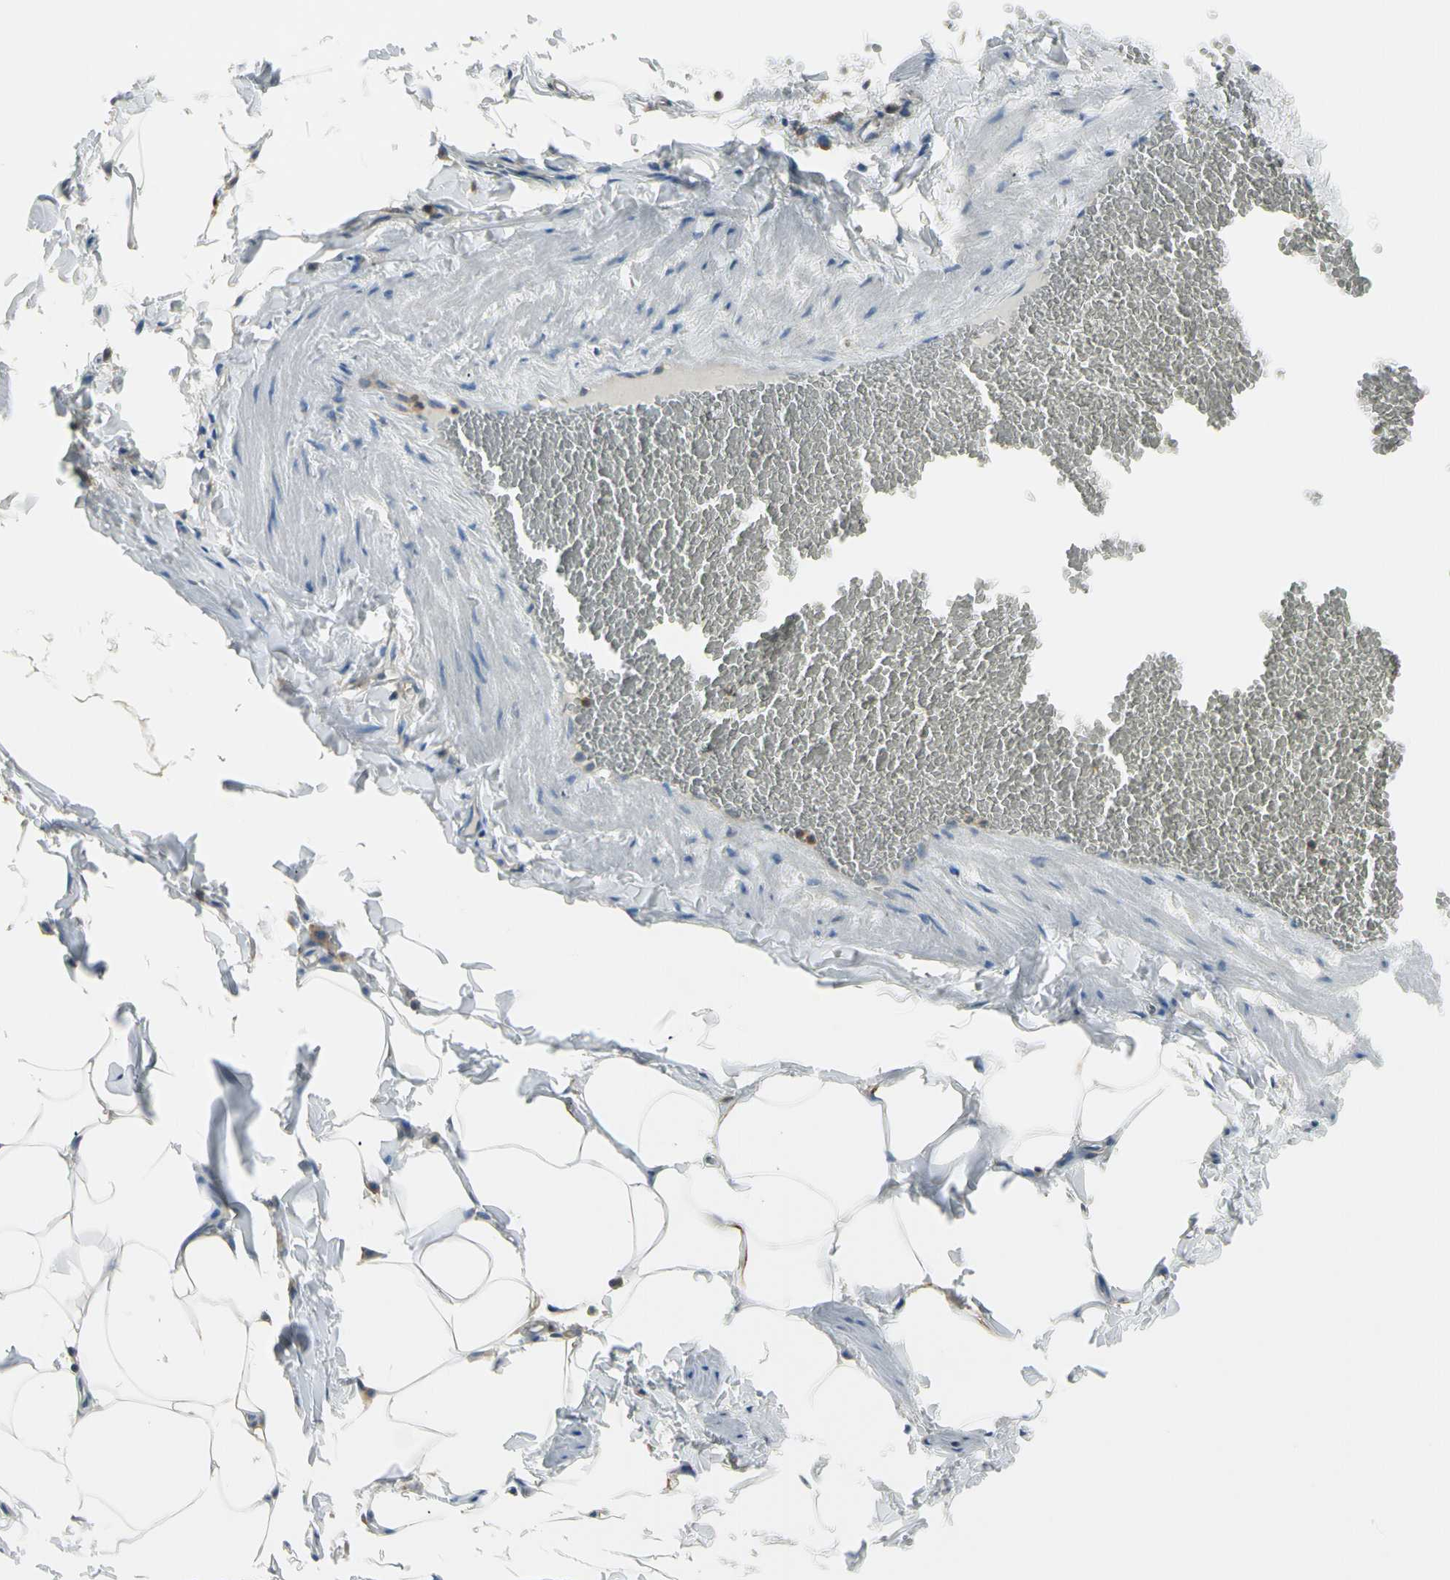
{"staining": {"intensity": "negative", "quantity": "none", "location": "none"}, "tissue": "adipose tissue", "cell_type": "Adipocytes", "image_type": "normal", "snomed": [{"axis": "morphology", "description": "Normal tissue, NOS"}, {"axis": "topography", "description": "Vascular tissue"}], "caption": "The image demonstrates no significant positivity in adipocytes of adipose tissue.", "gene": "CAPZA2", "patient": {"sex": "male", "age": 41}}